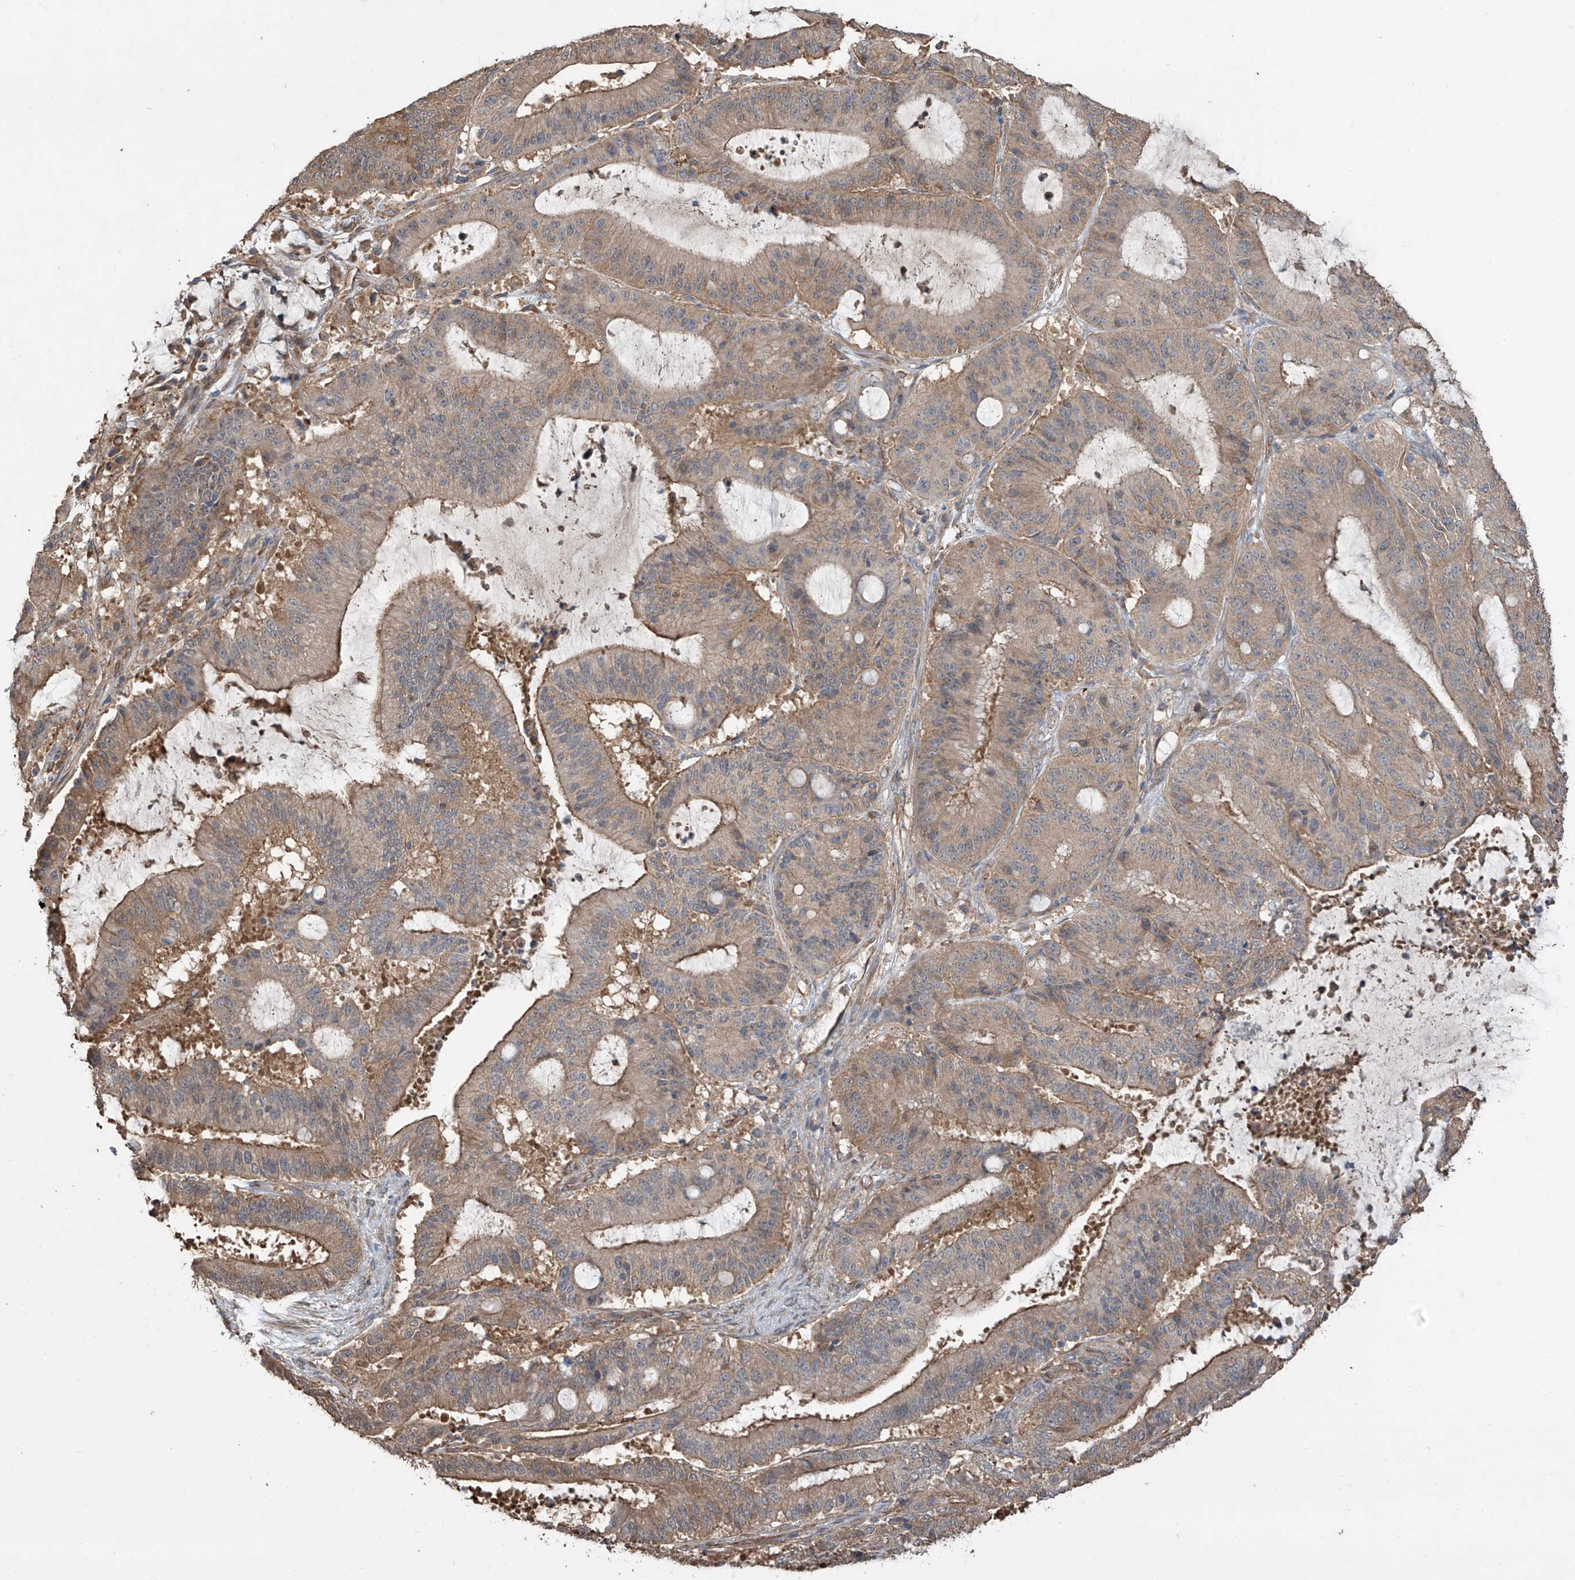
{"staining": {"intensity": "moderate", "quantity": ">75%", "location": "cytoplasmic/membranous"}, "tissue": "liver cancer", "cell_type": "Tumor cells", "image_type": "cancer", "snomed": [{"axis": "morphology", "description": "Normal tissue, NOS"}, {"axis": "morphology", "description": "Cholangiocarcinoma"}, {"axis": "topography", "description": "Liver"}, {"axis": "topography", "description": "Peripheral nerve tissue"}], "caption": "Immunohistochemistry (IHC) photomicrograph of neoplastic tissue: human liver cancer stained using IHC reveals medium levels of moderate protein expression localized specifically in the cytoplasmic/membranous of tumor cells, appearing as a cytoplasmic/membranous brown color.", "gene": "AGBL5", "patient": {"sex": "female", "age": 73}}